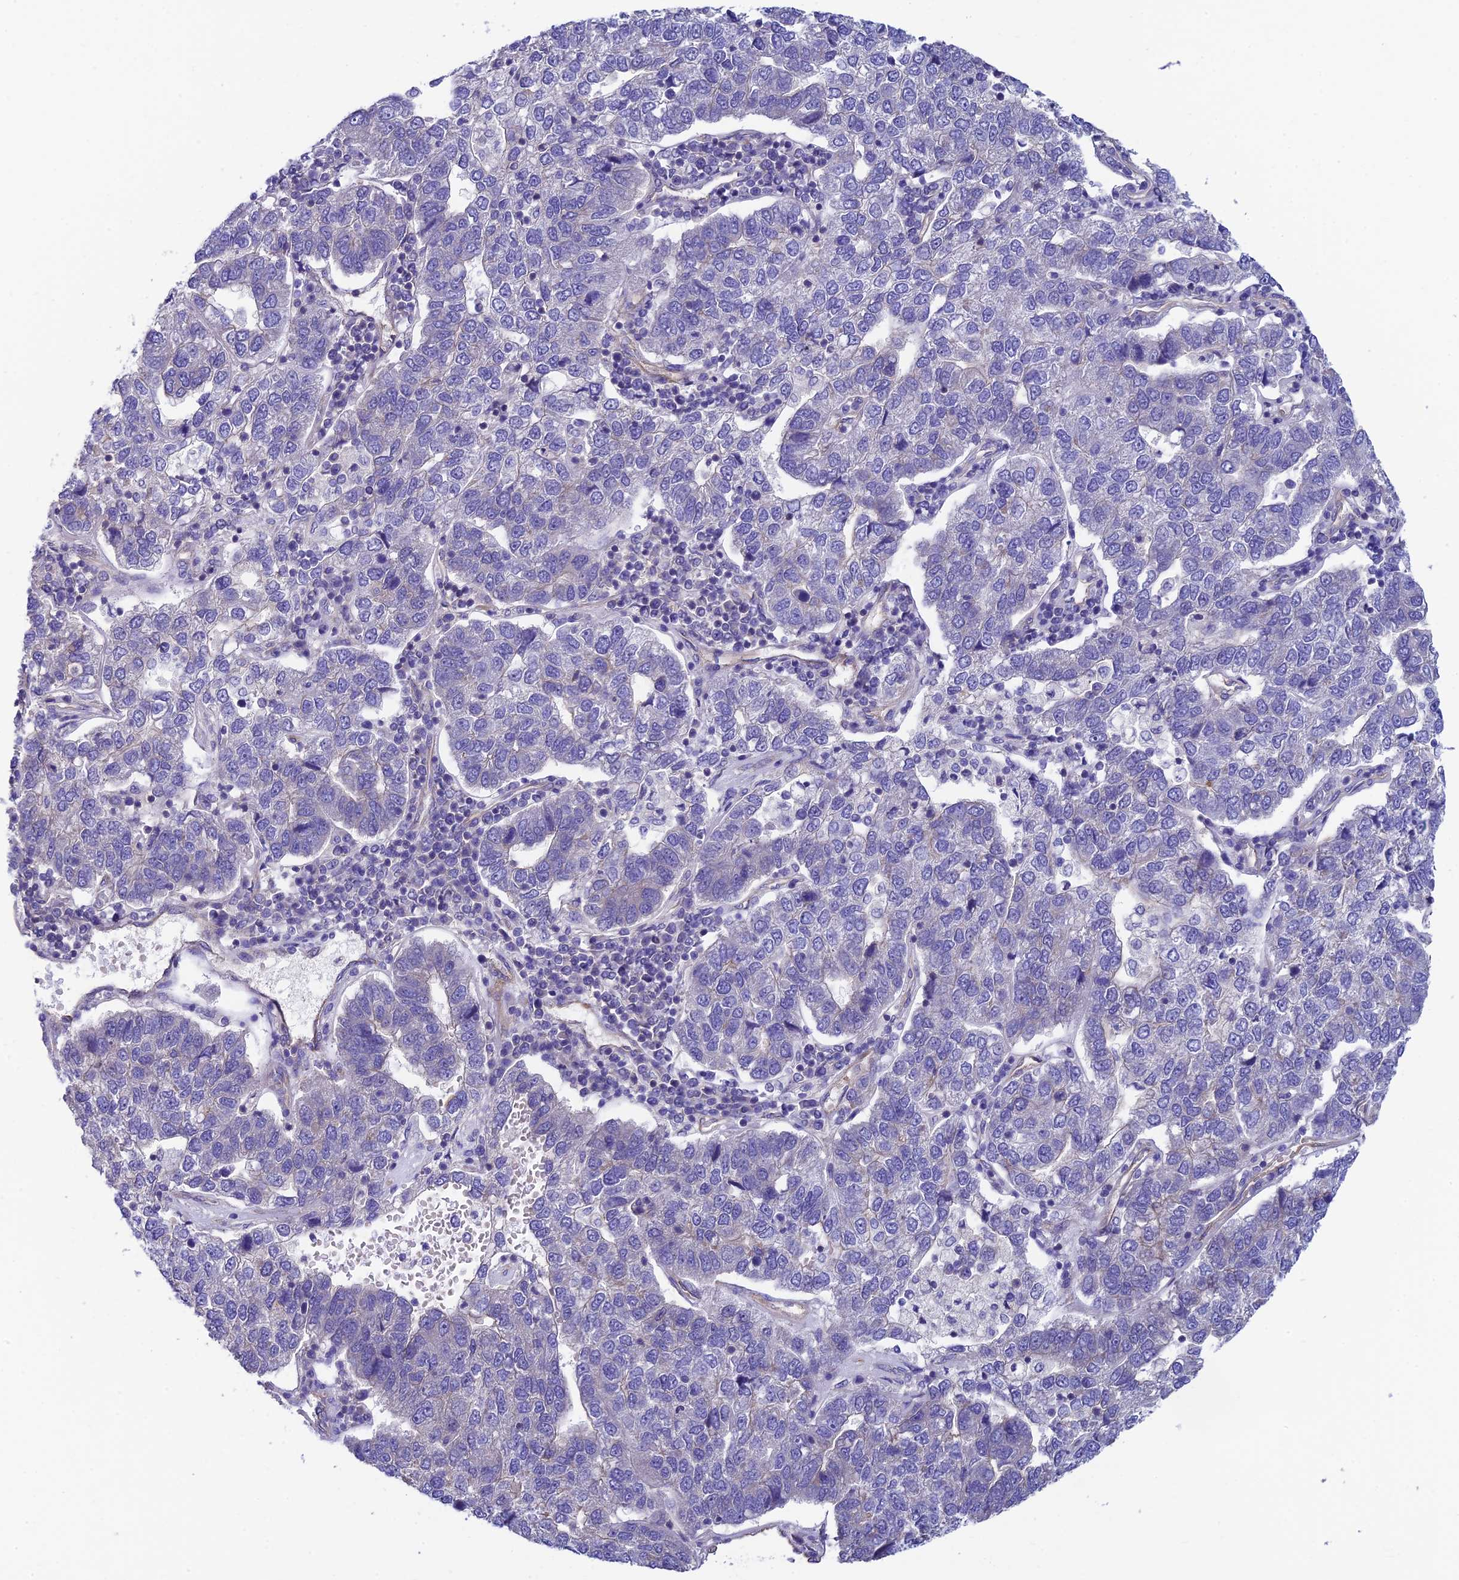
{"staining": {"intensity": "negative", "quantity": "none", "location": "none"}, "tissue": "pancreatic cancer", "cell_type": "Tumor cells", "image_type": "cancer", "snomed": [{"axis": "morphology", "description": "Adenocarcinoma, NOS"}, {"axis": "topography", "description": "Pancreas"}], "caption": "Histopathology image shows no significant protein staining in tumor cells of pancreatic cancer (adenocarcinoma).", "gene": "PPFIA3", "patient": {"sex": "female", "age": 61}}